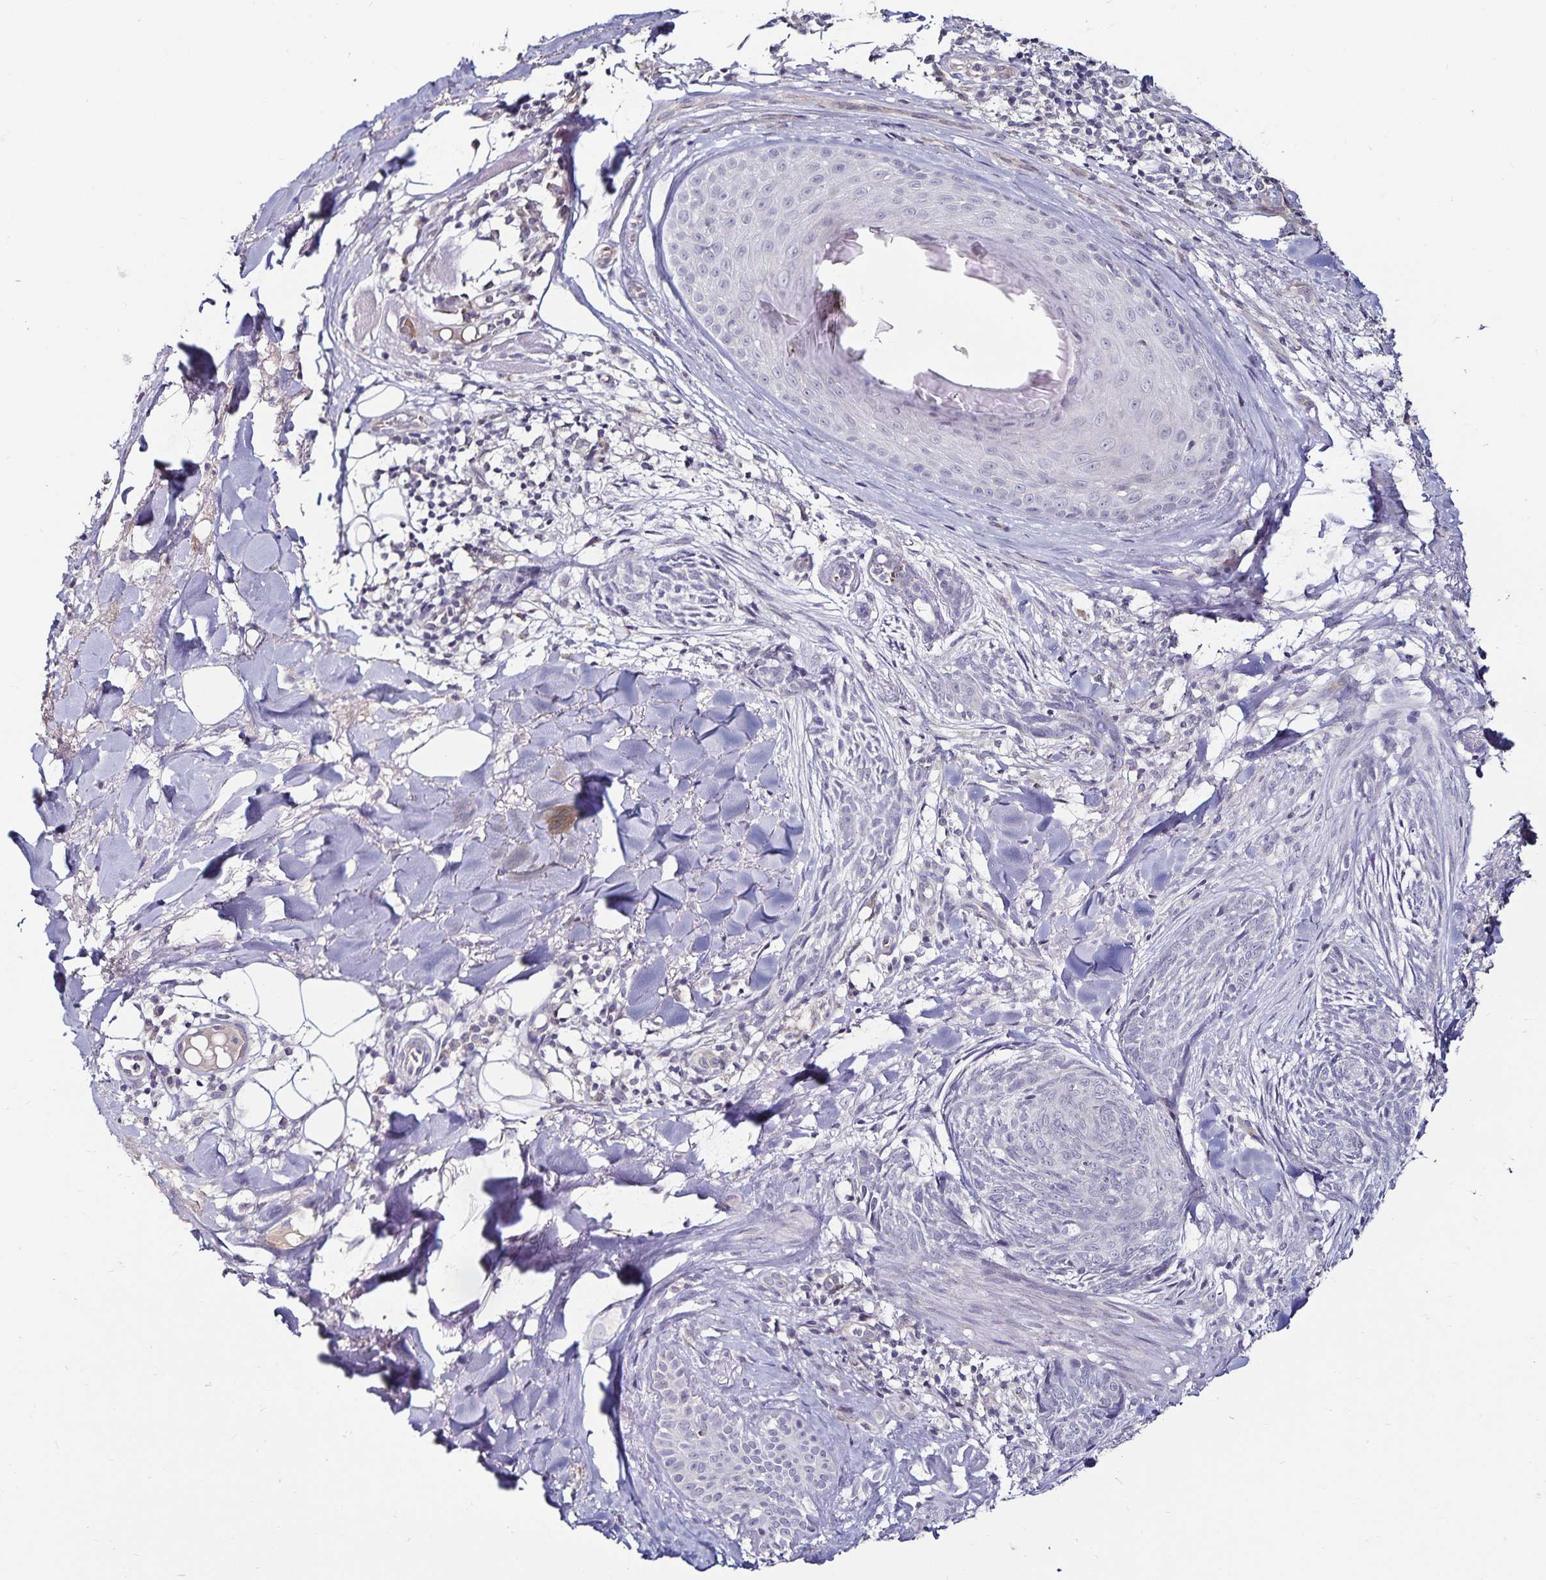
{"staining": {"intensity": "negative", "quantity": "none", "location": "none"}, "tissue": "skin cancer", "cell_type": "Tumor cells", "image_type": "cancer", "snomed": [{"axis": "morphology", "description": "Basal cell carcinoma"}, {"axis": "topography", "description": "Skin"}], "caption": "DAB immunohistochemical staining of human skin basal cell carcinoma shows no significant positivity in tumor cells.", "gene": "ACSL5", "patient": {"sex": "female", "age": 93}}